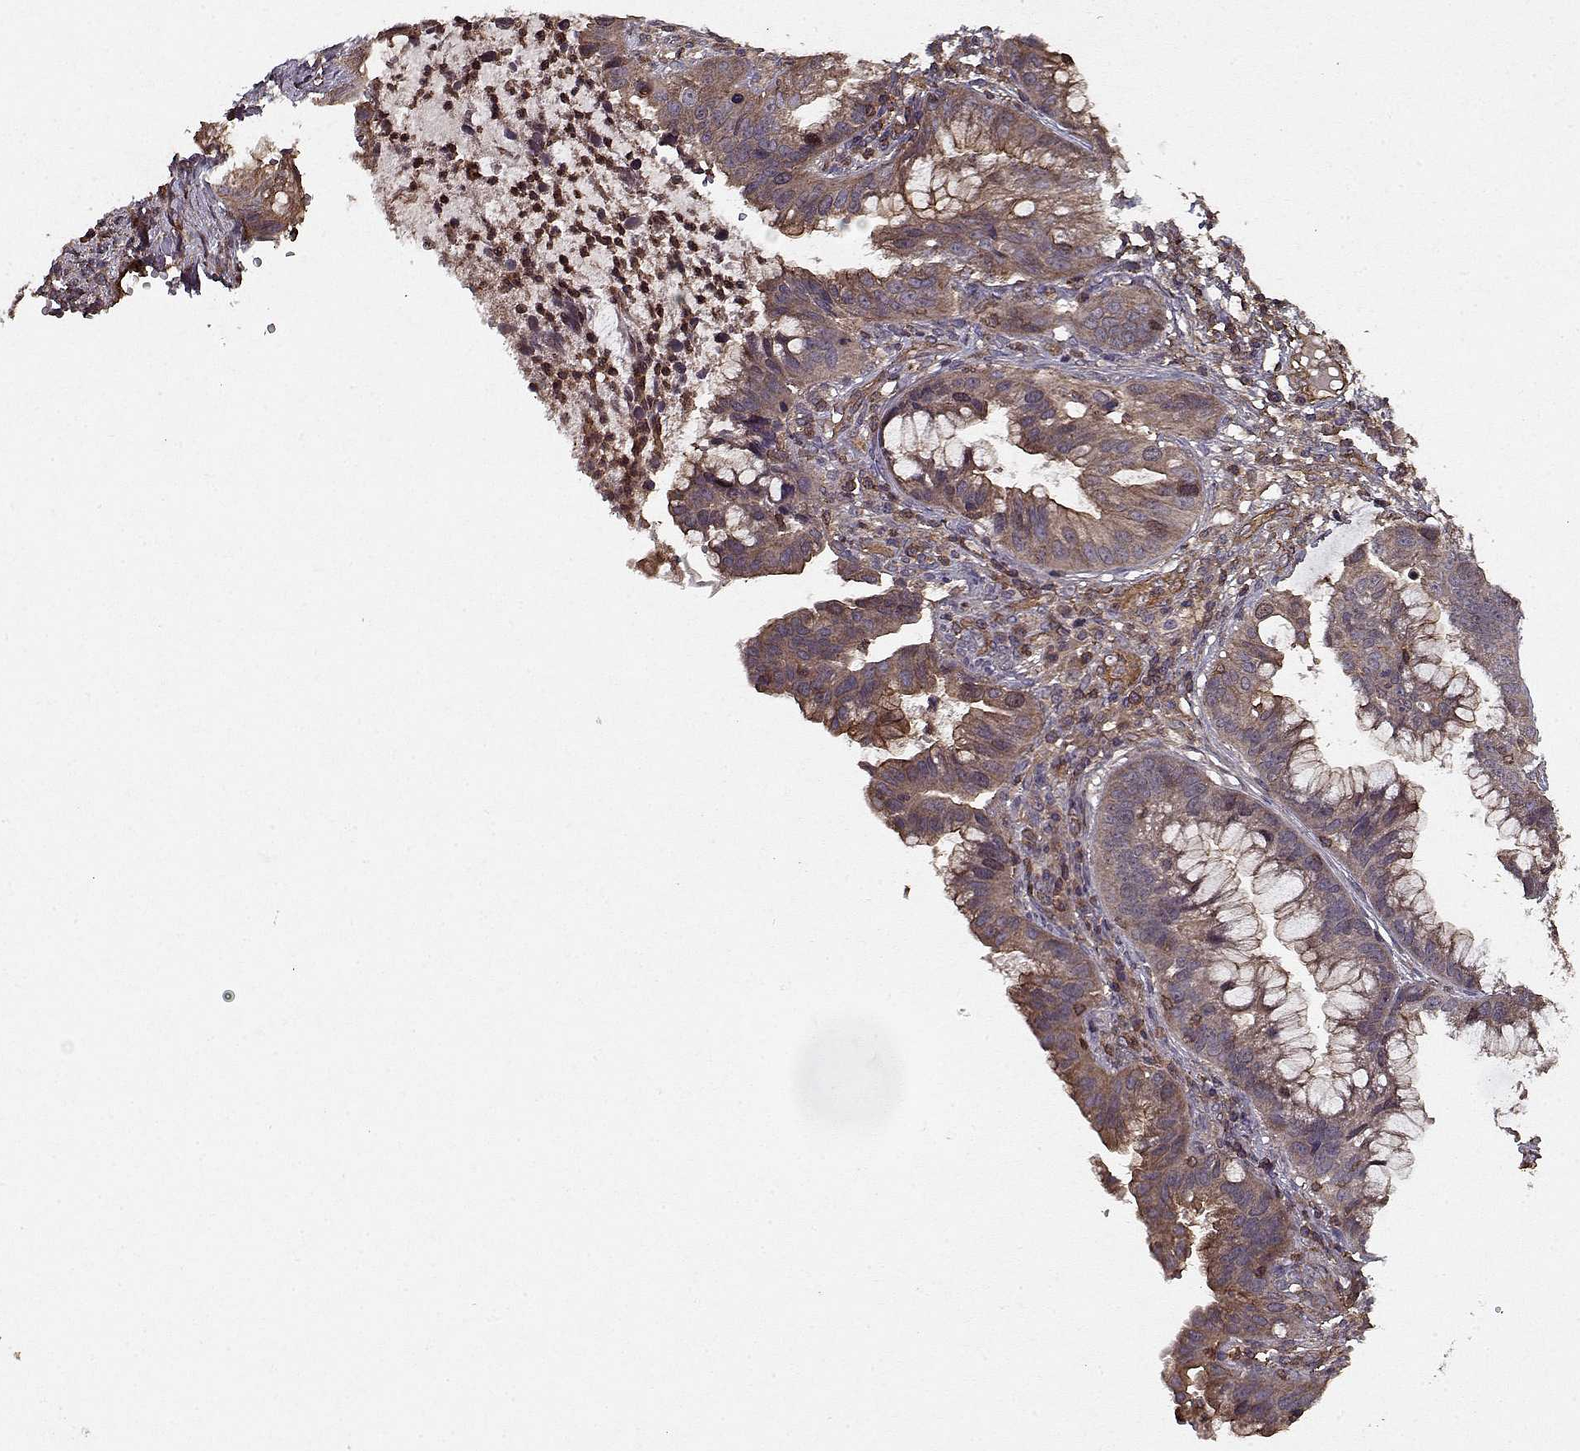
{"staining": {"intensity": "strong", "quantity": "<25%", "location": "cytoplasmic/membranous"}, "tissue": "cervical cancer", "cell_type": "Tumor cells", "image_type": "cancer", "snomed": [{"axis": "morphology", "description": "Adenocarcinoma, NOS"}, {"axis": "topography", "description": "Cervix"}], "caption": "This micrograph demonstrates adenocarcinoma (cervical) stained with immunohistochemistry to label a protein in brown. The cytoplasmic/membranous of tumor cells show strong positivity for the protein. Nuclei are counter-stained blue.", "gene": "PPP1R12A", "patient": {"sex": "female", "age": 34}}